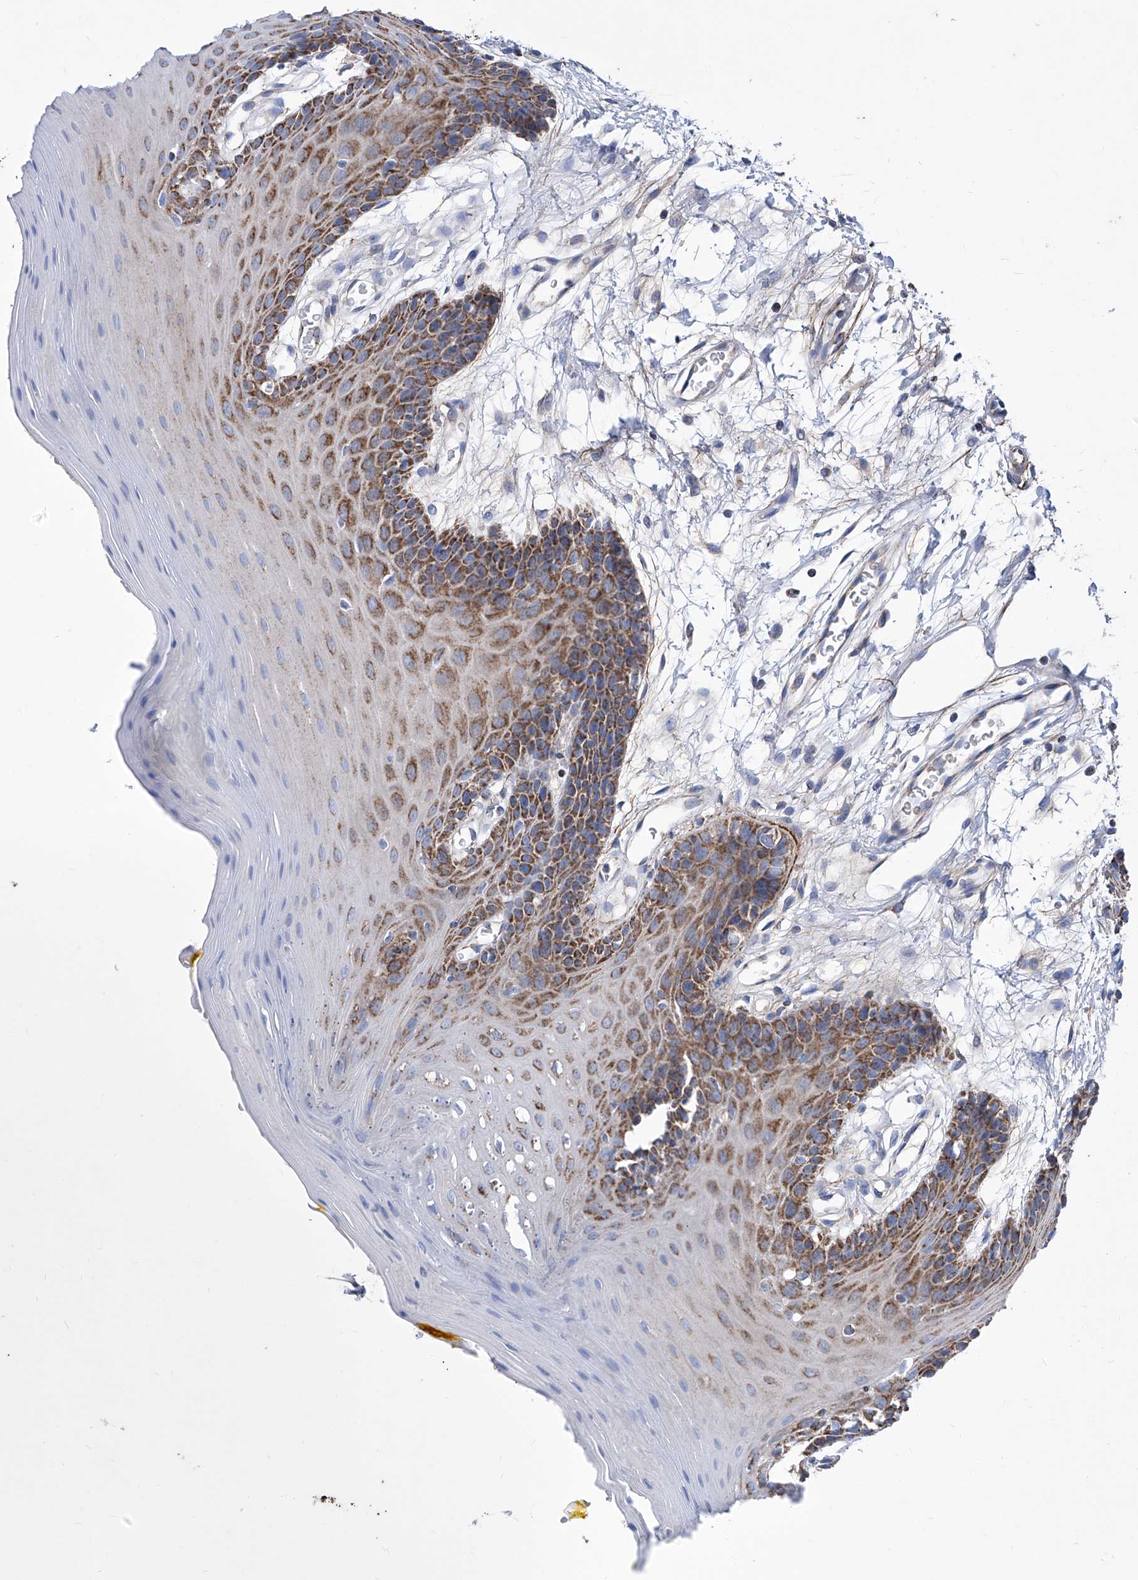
{"staining": {"intensity": "moderate", "quantity": "25%-75%", "location": "cytoplasmic/membranous"}, "tissue": "oral mucosa", "cell_type": "Squamous epithelial cells", "image_type": "normal", "snomed": [{"axis": "morphology", "description": "Normal tissue, NOS"}, {"axis": "morphology", "description": "Squamous cell carcinoma, NOS"}, {"axis": "topography", "description": "Skeletal muscle"}, {"axis": "topography", "description": "Oral tissue"}, {"axis": "topography", "description": "Salivary gland"}, {"axis": "topography", "description": "Head-Neck"}], "caption": "Benign oral mucosa was stained to show a protein in brown. There is medium levels of moderate cytoplasmic/membranous staining in about 25%-75% of squamous epithelial cells. (Brightfield microscopy of DAB IHC at high magnification).", "gene": "SRBD1", "patient": {"sex": "male", "age": 54}}